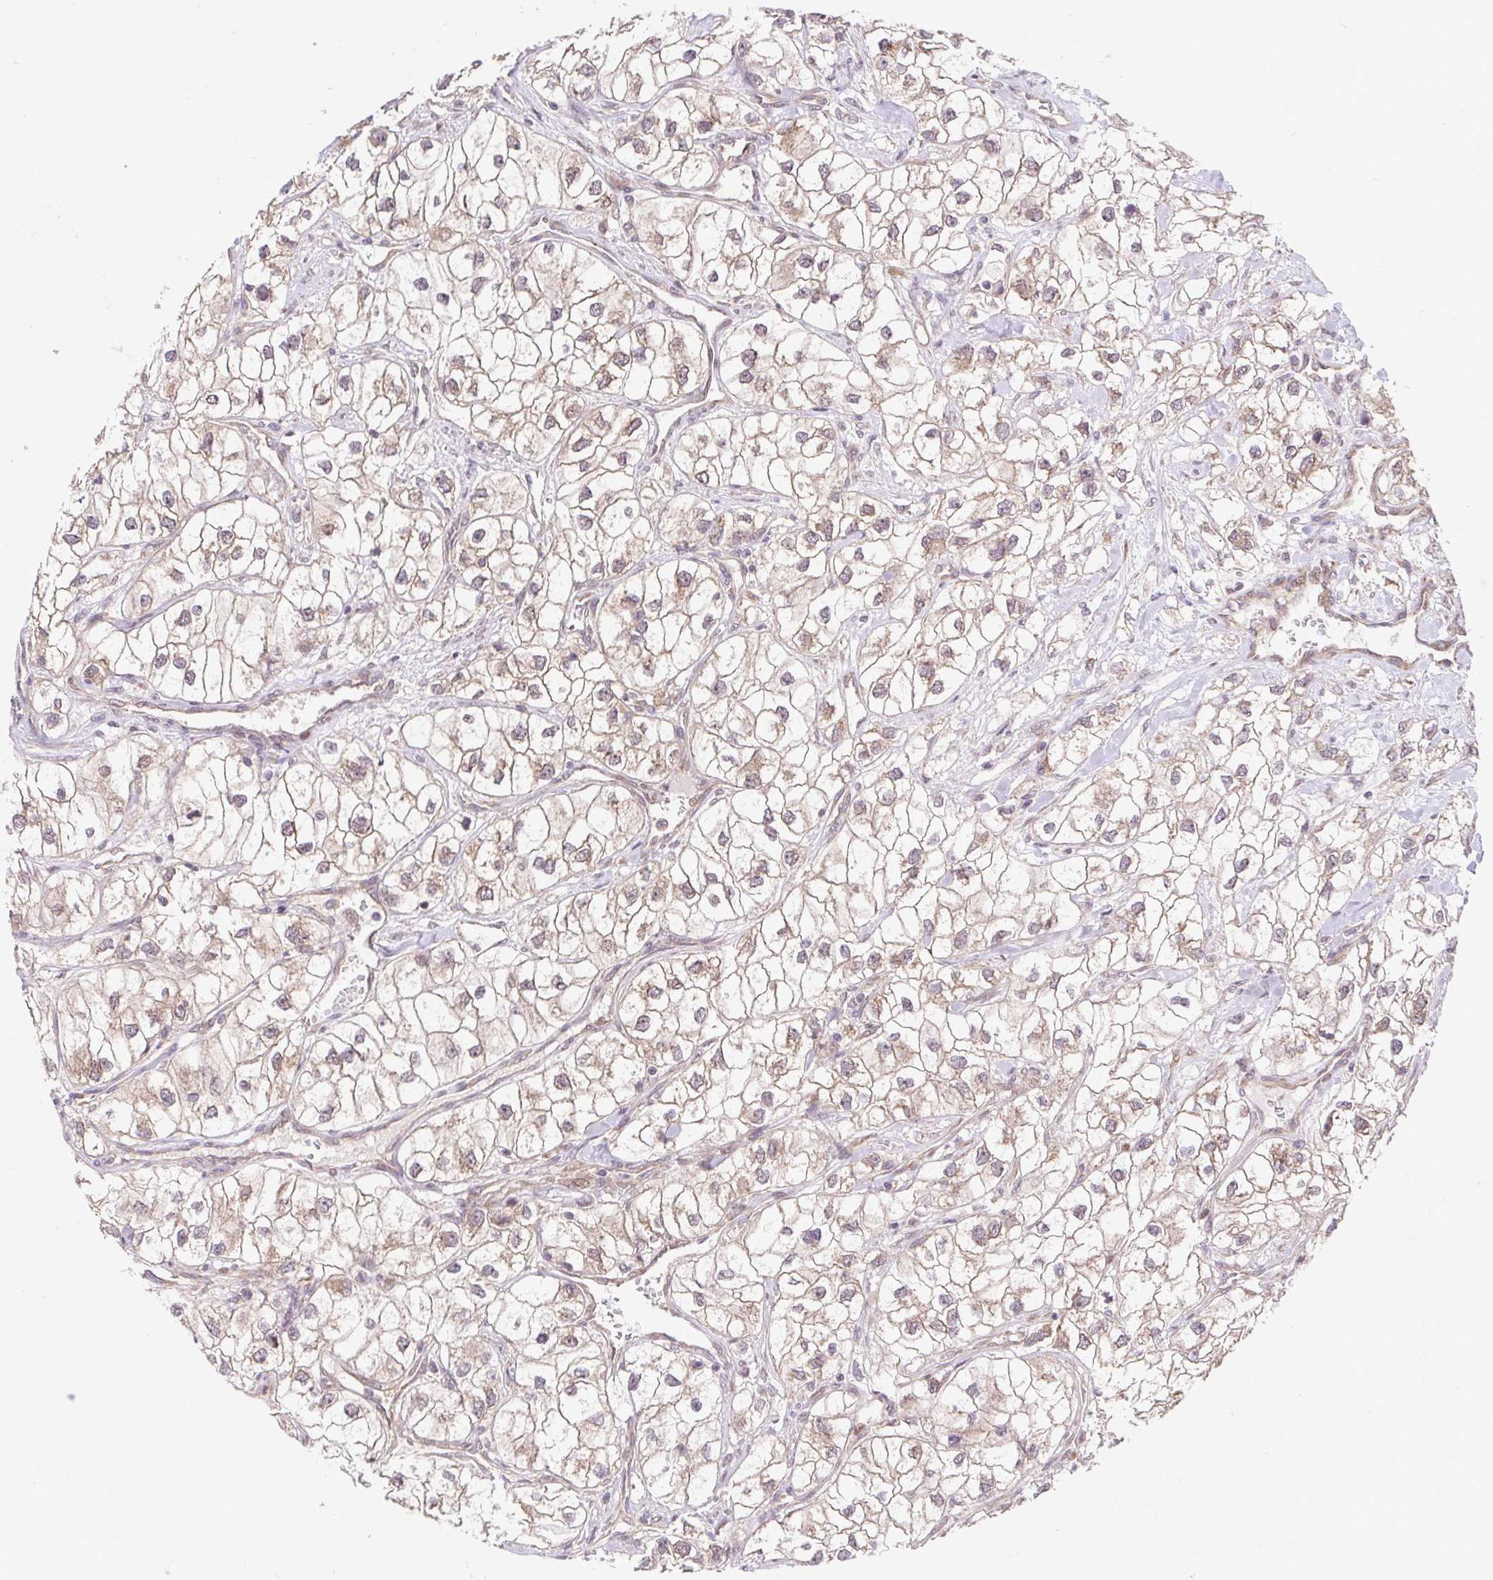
{"staining": {"intensity": "weak", "quantity": "25%-75%", "location": "cytoplasmic/membranous"}, "tissue": "renal cancer", "cell_type": "Tumor cells", "image_type": "cancer", "snomed": [{"axis": "morphology", "description": "Adenocarcinoma, NOS"}, {"axis": "topography", "description": "Kidney"}], "caption": "Immunohistochemical staining of renal cancer reveals low levels of weak cytoplasmic/membranous positivity in approximately 25%-75% of tumor cells. (DAB (3,3'-diaminobenzidine) IHC, brown staining for protein, blue staining for nuclei).", "gene": "HFE", "patient": {"sex": "male", "age": 59}}